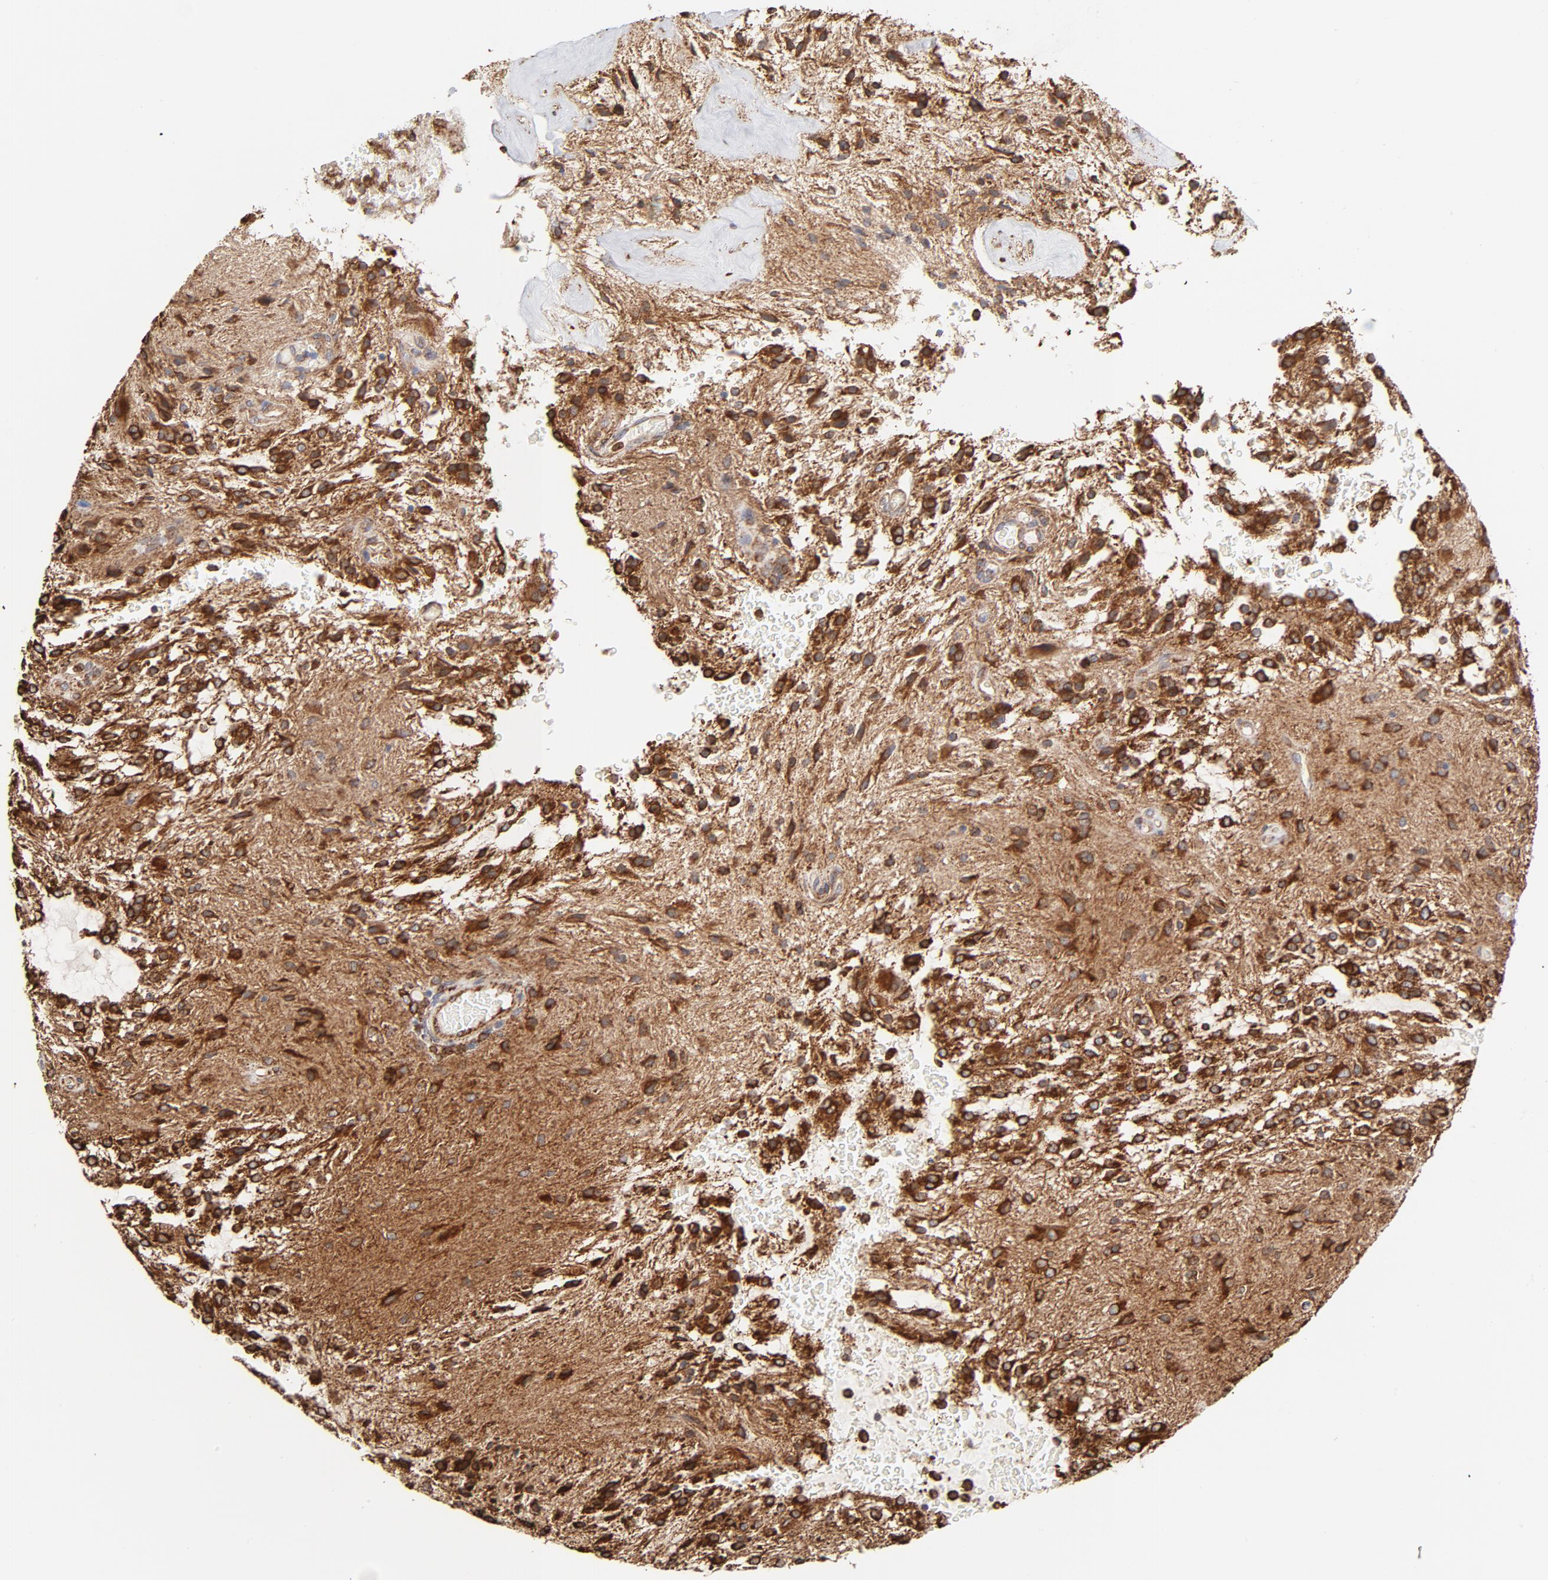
{"staining": {"intensity": "strong", "quantity": ">75%", "location": "cytoplasmic/membranous"}, "tissue": "glioma", "cell_type": "Tumor cells", "image_type": "cancer", "snomed": [{"axis": "morphology", "description": "Glioma, malignant, NOS"}, {"axis": "topography", "description": "Cerebellum"}], "caption": "The image demonstrates immunohistochemical staining of glioma (malignant). There is strong cytoplasmic/membranous positivity is seen in approximately >75% of tumor cells. The staining was performed using DAB (3,3'-diaminobenzidine) to visualize the protein expression in brown, while the nuclei were stained in blue with hematoxylin (Magnification: 20x).", "gene": "CANX", "patient": {"sex": "female", "age": 10}}